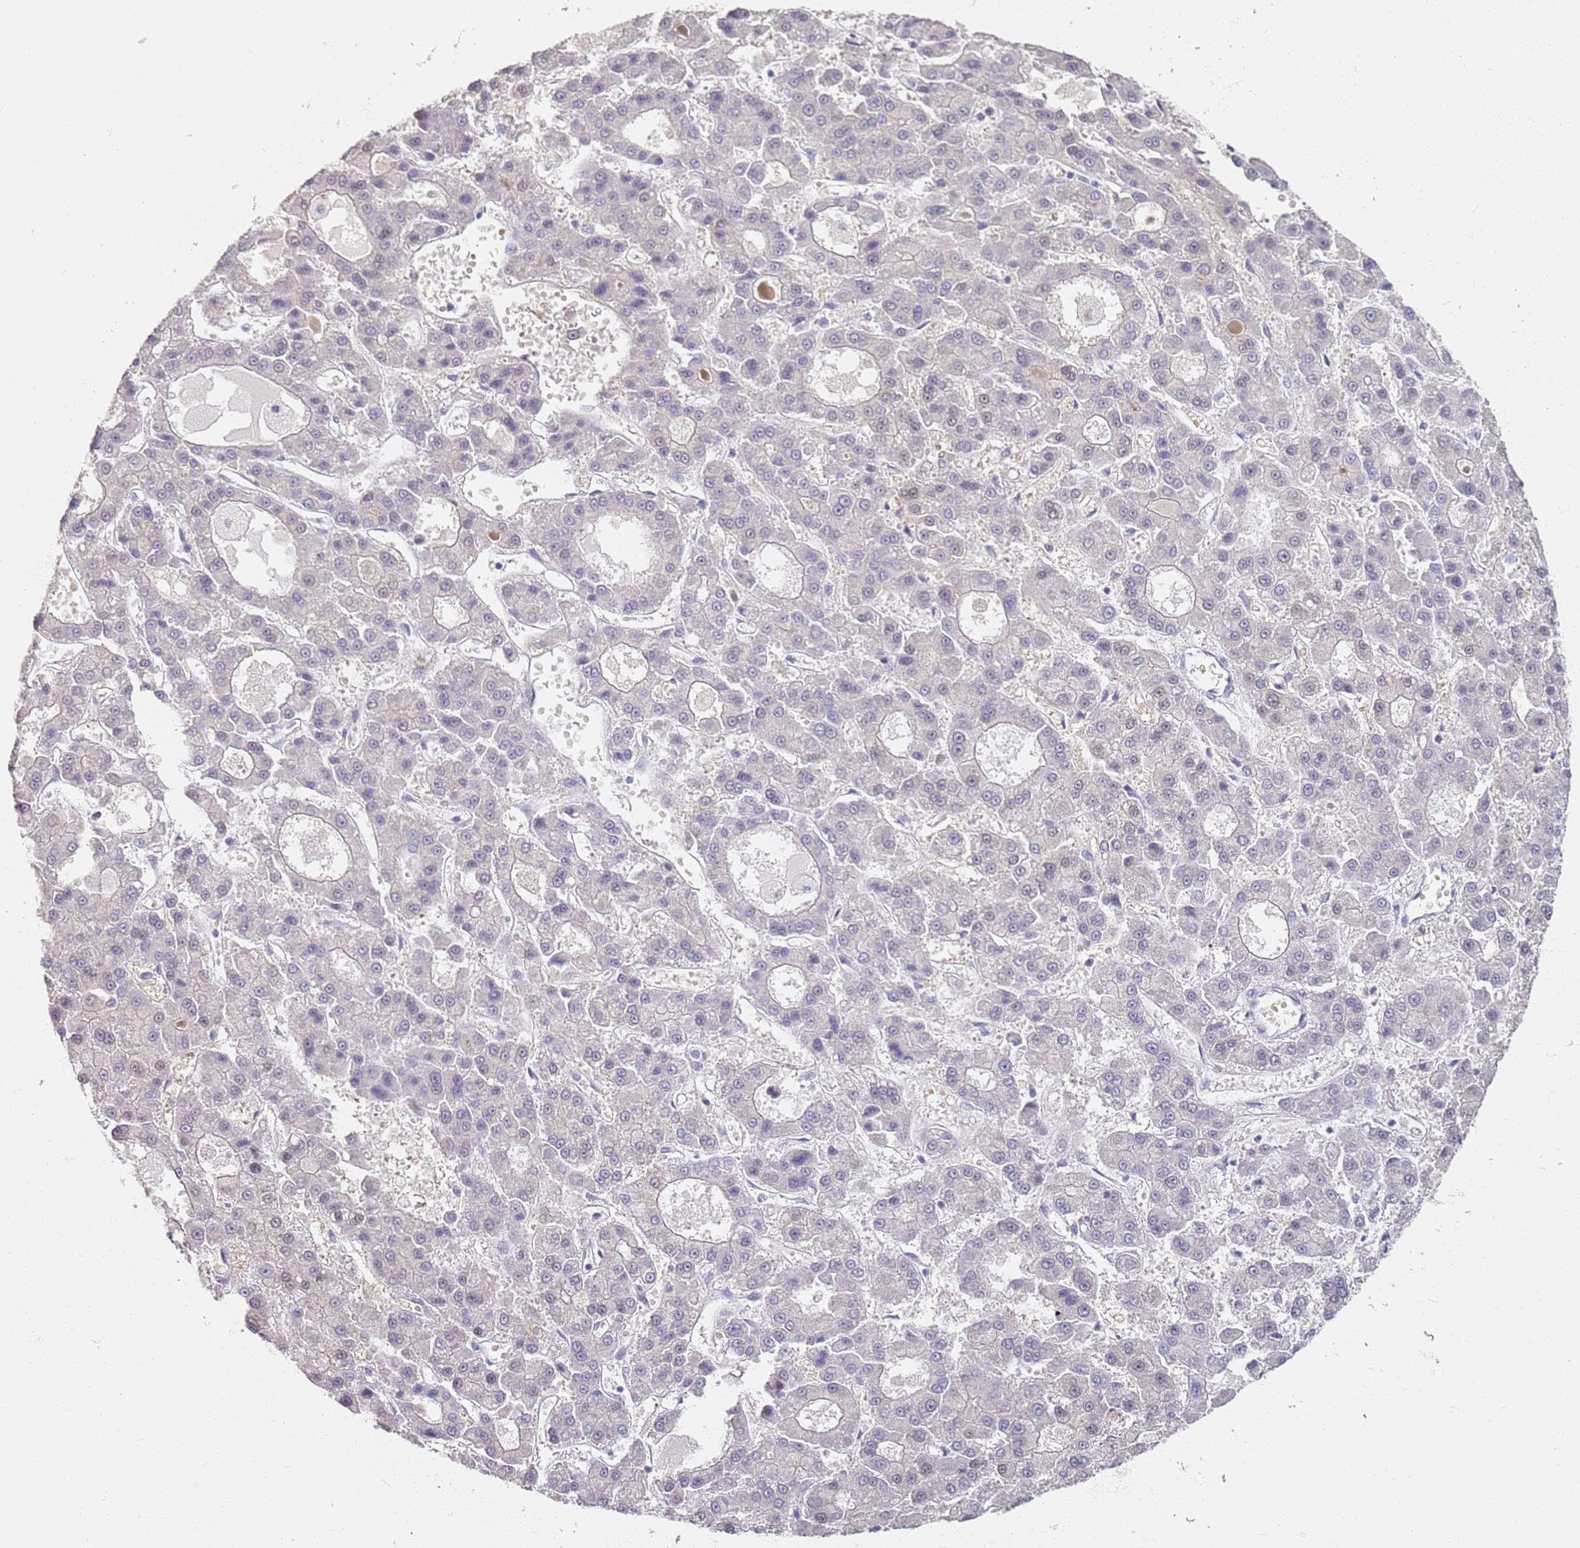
{"staining": {"intensity": "negative", "quantity": "none", "location": "none"}, "tissue": "liver cancer", "cell_type": "Tumor cells", "image_type": "cancer", "snomed": [{"axis": "morphology", "description": "Carcinoma, Hepatocellular, NOS"}, {"axis": "topography", "description": "Liver"}], "caption": "IHC of hepatocellular carcinoma (liver) exhibits no staining in tumor cells. (Stains: DAB IHC with hematoxylin counter stain, Microscopy: brightfield microscopy at high magnification).", "gene": "CD40LG", "patient": {"sex": "male", "age": 70}}